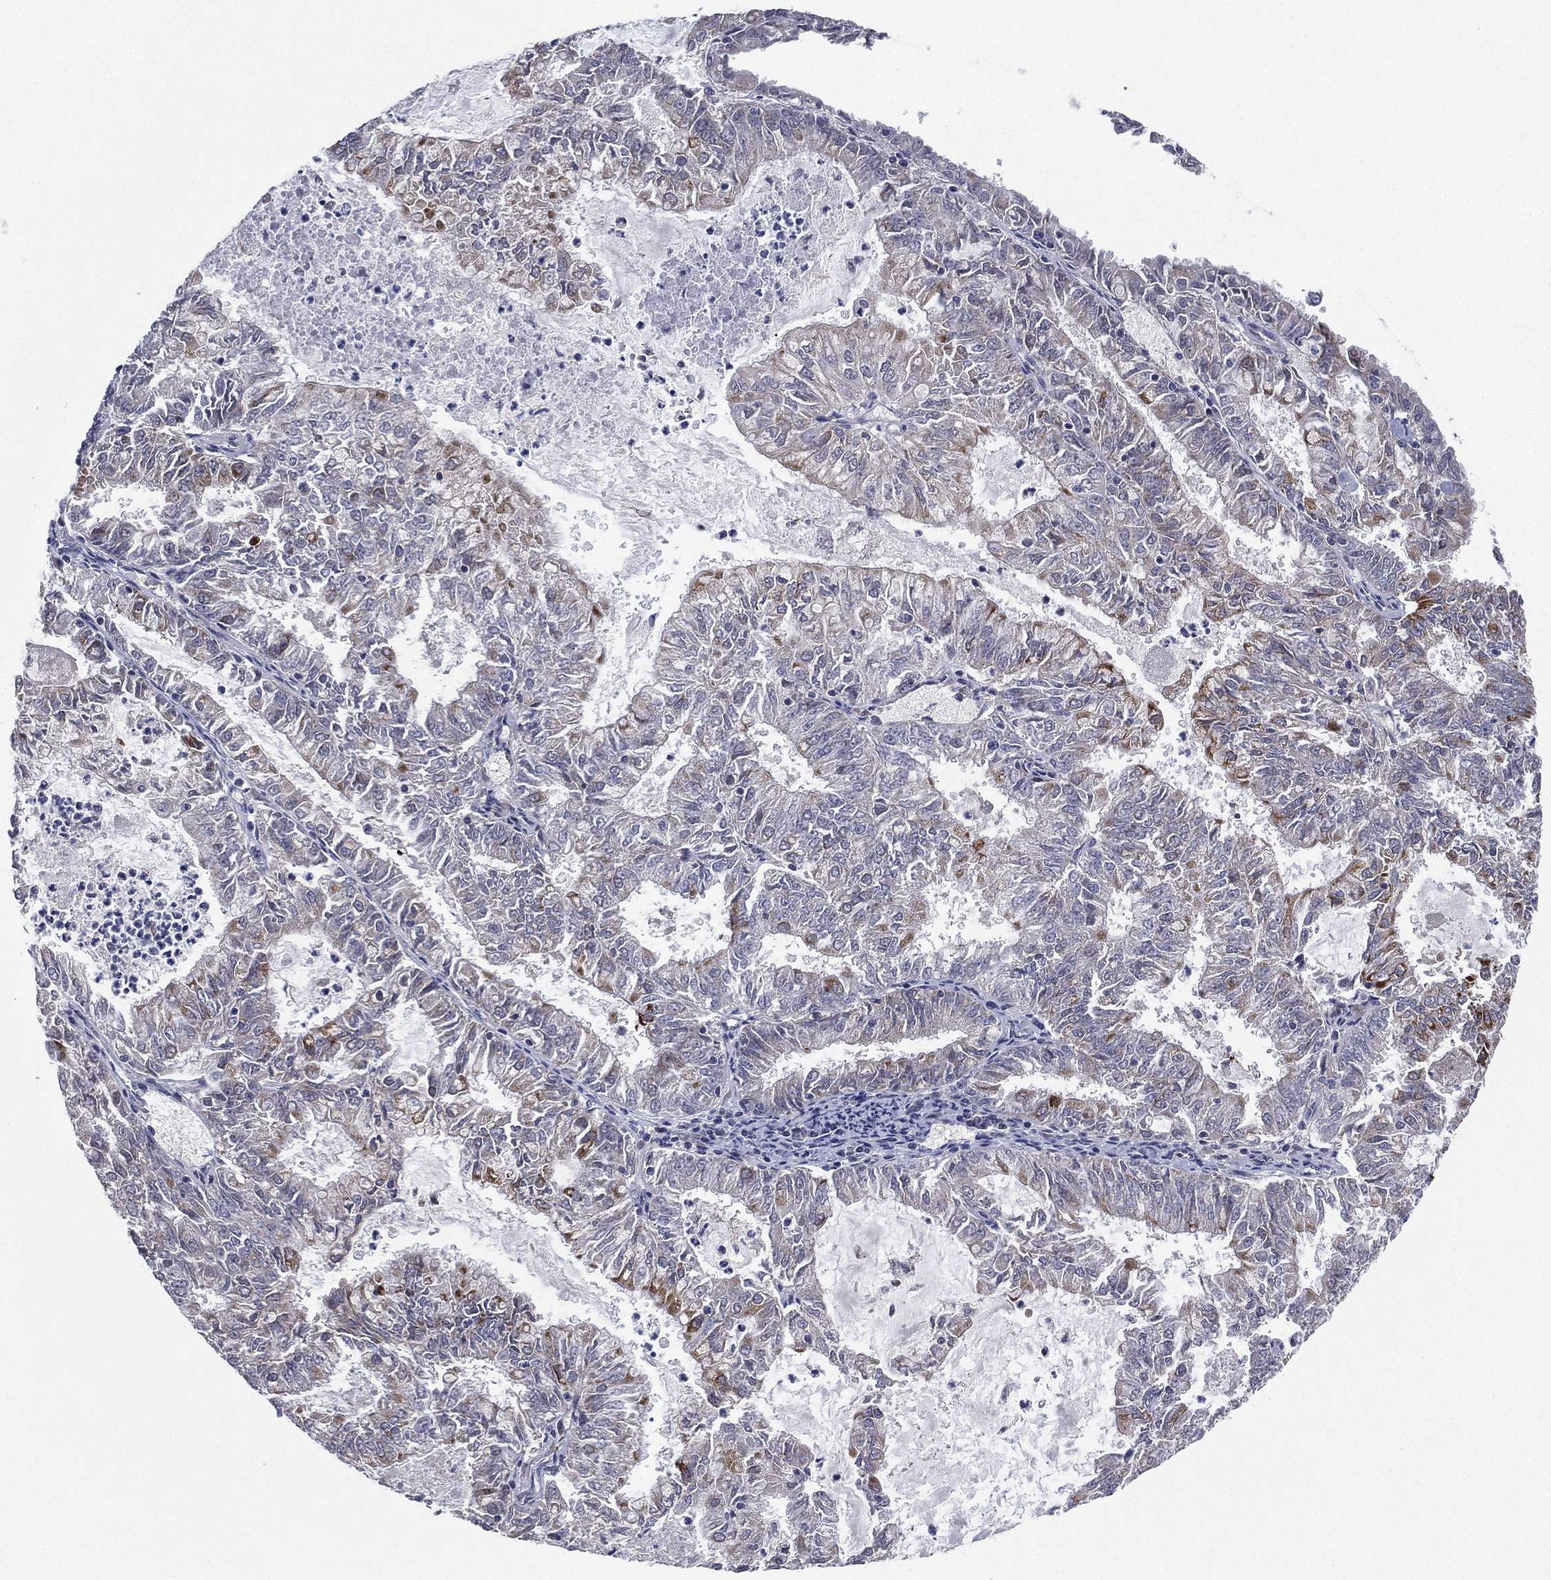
{"staining": {"intensity": "strong", "quantity": "<25%", "location": "cytoplasmic/membranous"}, "tissue": "endometrial cancer", "cell_type": "Tumor cells", "image_type": "cancer", "snomed": [{"axis": "morphology", "description": "Adenocarcinoma, NOS"}, {"axis": "topography", "description": "Endometrium"}], "caption": "Endometrial cancer (adenocarcinoma) stained with a brown dye displays strong cytoplasmic/membranous positive positivity in approximately <25% of tumor cells.", "gene": "KAT14", "patient": {"sex": "female", "age": 57}}